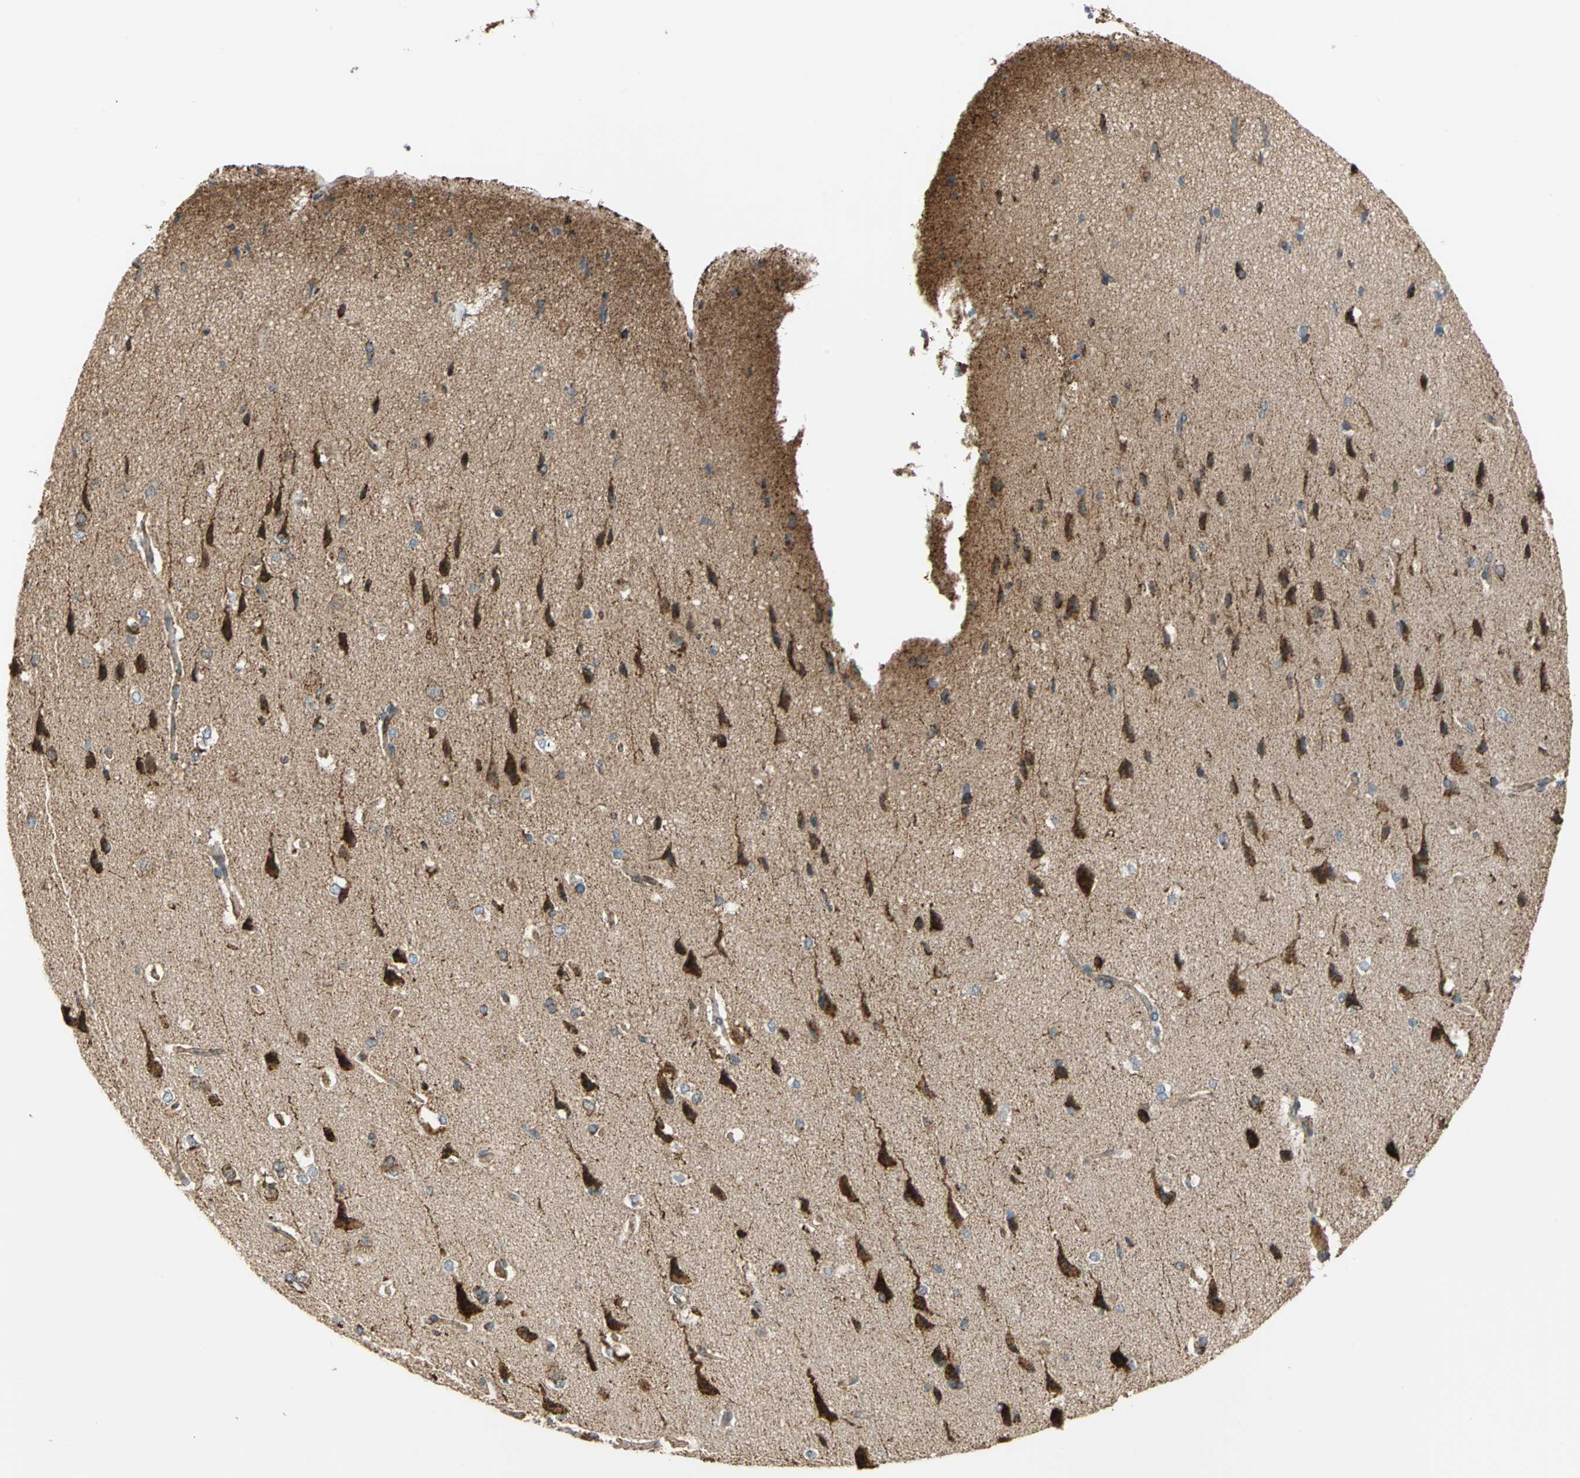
{"staining": {"intensity": "moderate", "quantity": ">75%", "location": "cytoplasmic/membranous"}, "tissue": "cerebral cortex", "cell_type": "Endothelial cells", "image_type": "normal", "snomed": [{"axis": "morphology", "description": "Normal tissue, NOS"}, {"axis": "topography", "description": "Cerebral cortex"}], "caption": "IHC (DAB) staining of unremarkable cerebral cortex exhibits moderate cytoplasmic/membranous protein staining in about >75% of endothelial cells. (Brightfield microscopy of DAB IHC at high magnification).", "gene": "MRPS22", "patient": {"sex": "male", "age": 62}}